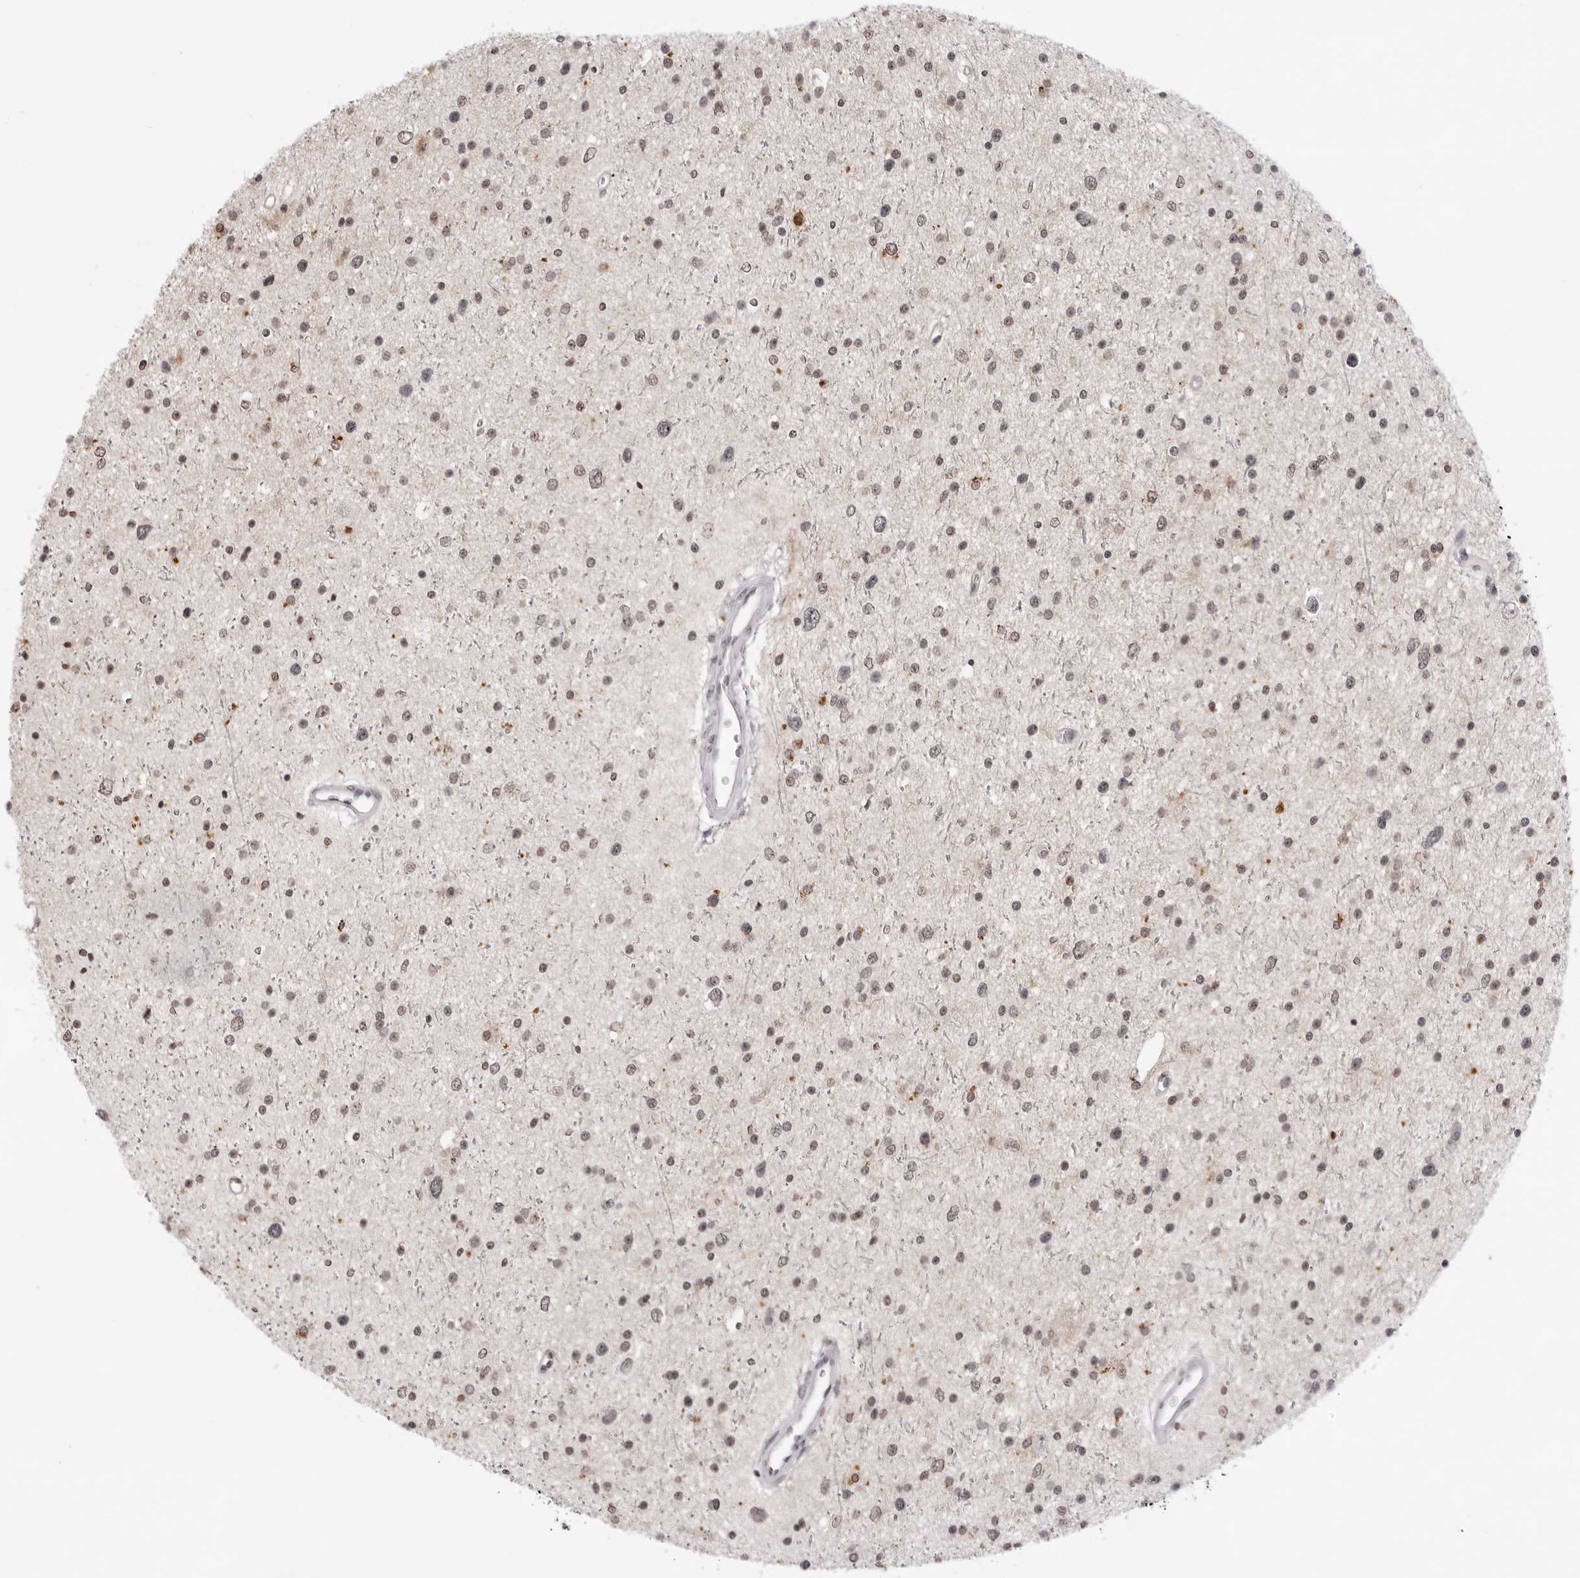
{"staining": {"intensity": "weak", "quantity": "<25%", "location": "nuclear"}, "tissue": "glioma", "cell_type": "Tumor cells", "image_type": "cancer", "snomed": [{"axis": "morphology", "description": "Glioma, malignant, Low grade"}, {"axis": "topography", "description": "Brain"}], "caption": "Immunohistochemistry photomicrograph of human malignant glioma (low-grade) stained for a protein (brown), which demonstrates no staining in tumor cells.", "gene": "NTM", "patient": {"sex": "female", "age": 37}}